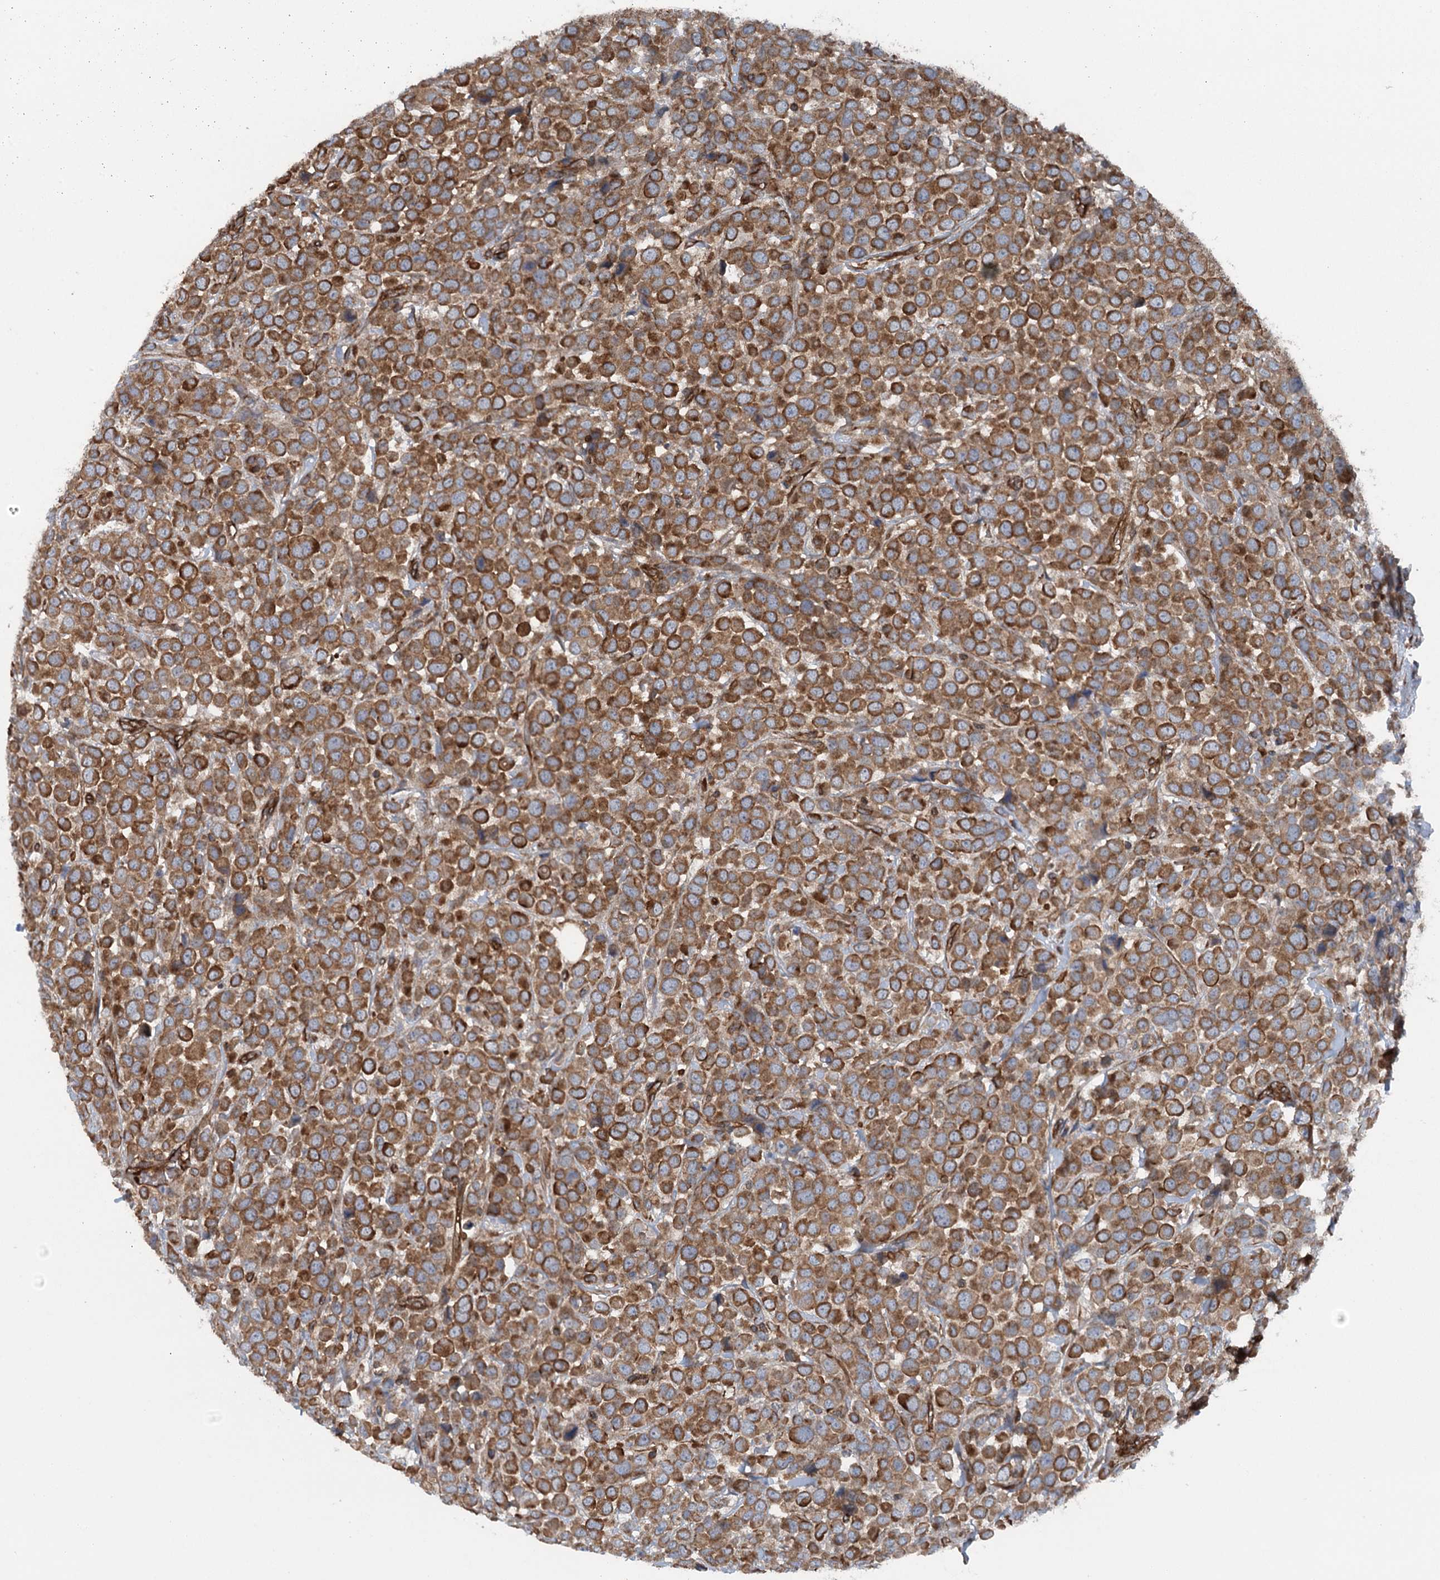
{"staining": {"intensity": "strong", "quantity": ">75%", "location": "cytoplasmic/membranous"}, "tissue": "breast cancer", "cell_type": "Tumor cells", "image_type": "cancer", "snomed": [{"axis": "morphology", "description": "Duct carcinoma"}, {"axis": "topography", "description": "Breast"}], "caption": "Immunohistochemical staining of intraductal carcinoma (breast) reveals high levels of strong cytoplasmic/membranous positivity in about >75% of tumor cells.", "gene": "IQSEC1", "patient": {"sex": "female", "age": 61}}